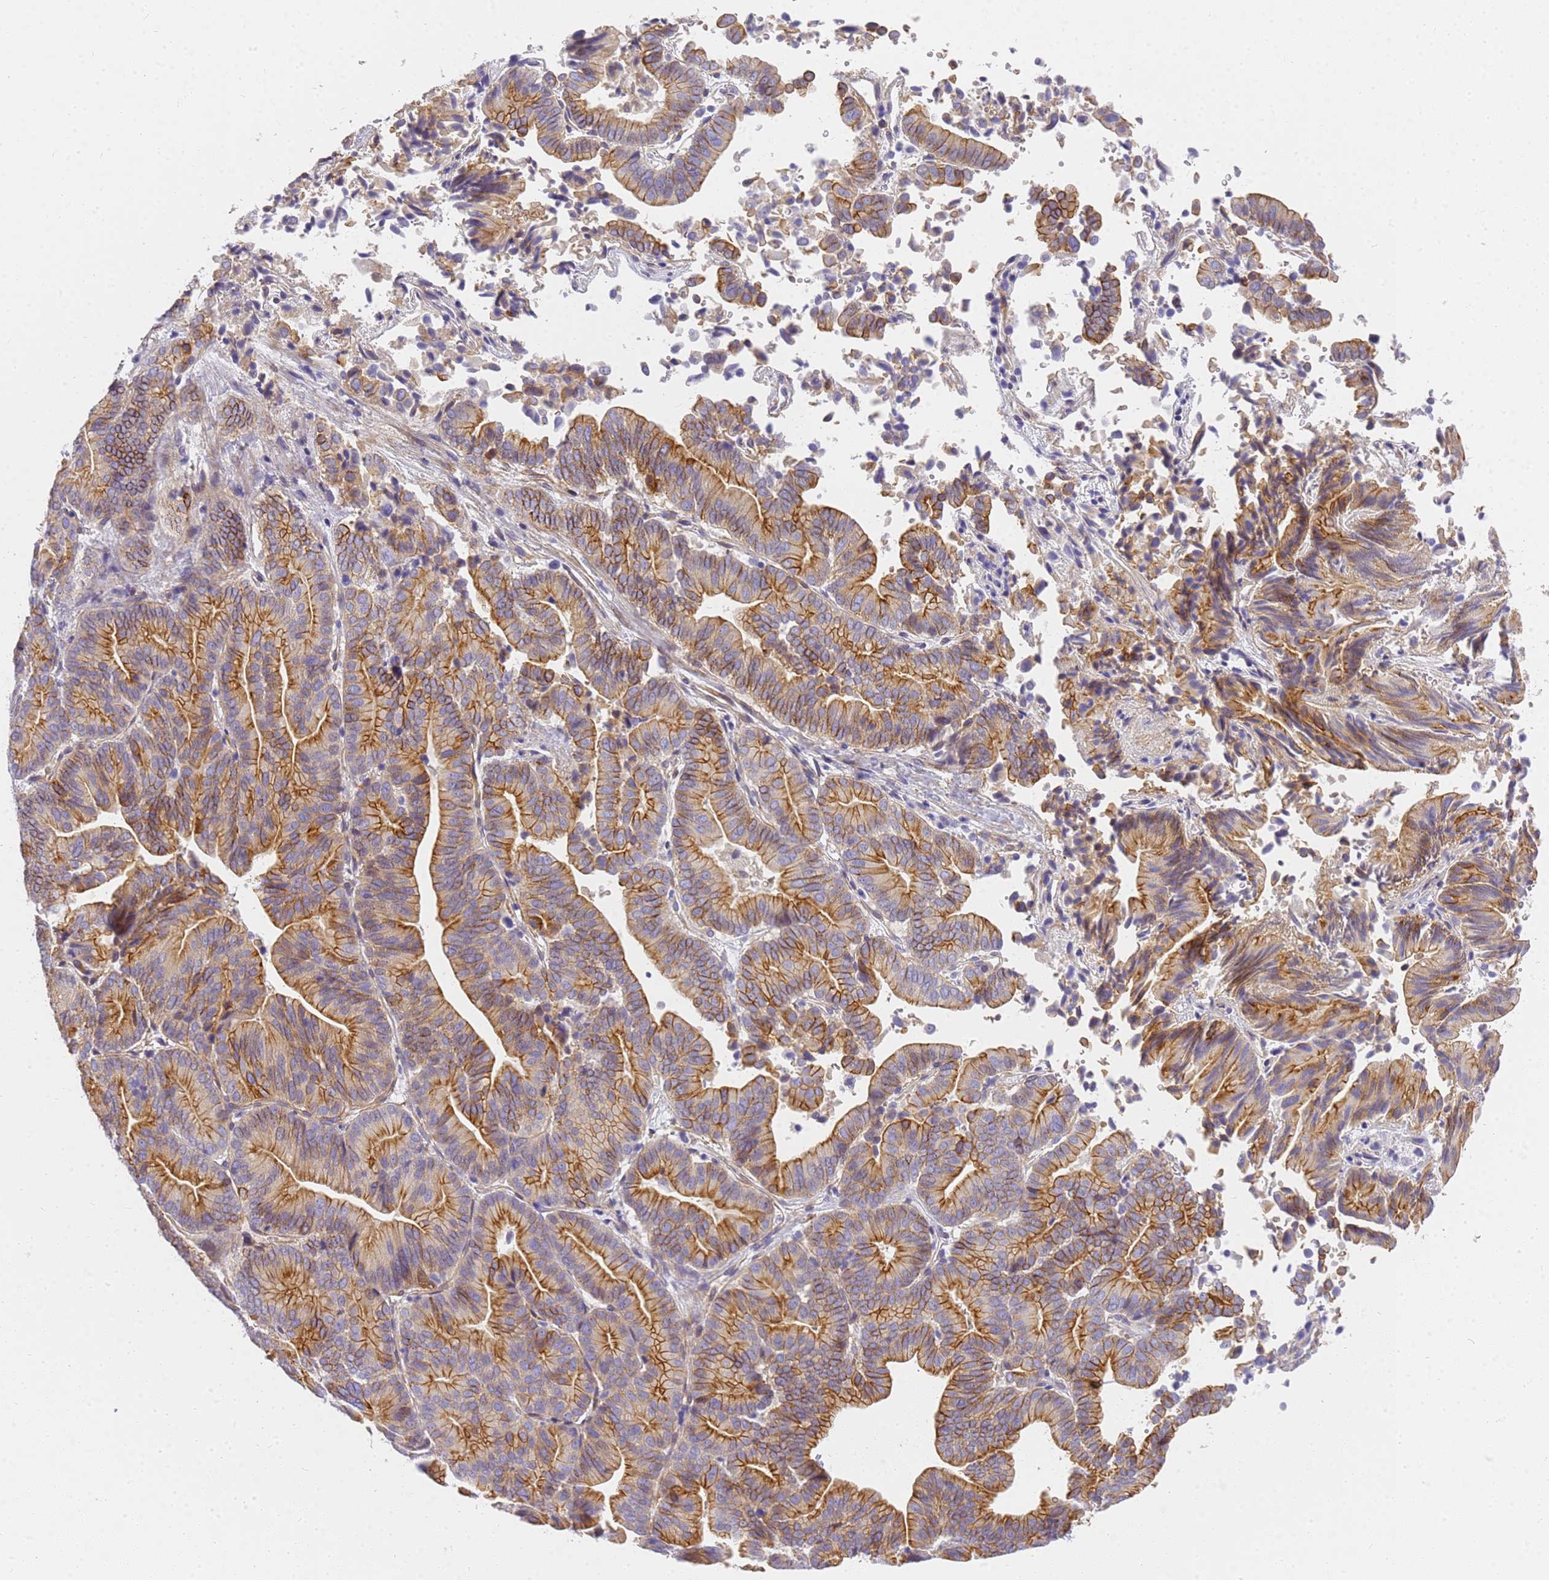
{"staining": {"intensity": "moderate", "quantity": ">75%", "location": "cytoplasmic/membranous"}, "tissue": "liver cancer", "cell_type": "Tumor cells", "image_type": "cancer", "snomed": [{"axis": "morphology", "description": "Cholangiocarcinoma"}, {"axis": "topography", "description": "Liver"}], "caption": "DAB immunohistochemical staining of liver cholangiocarcinoma exhibits moderate cytoplasmic/membranous protein positivity in about >75% of tumor cells. (brown staining indicates protein expression, while blue staining denotes nuclei).", "gene": "MVB12A", "patient": {"sex": "female", "age": 75}}